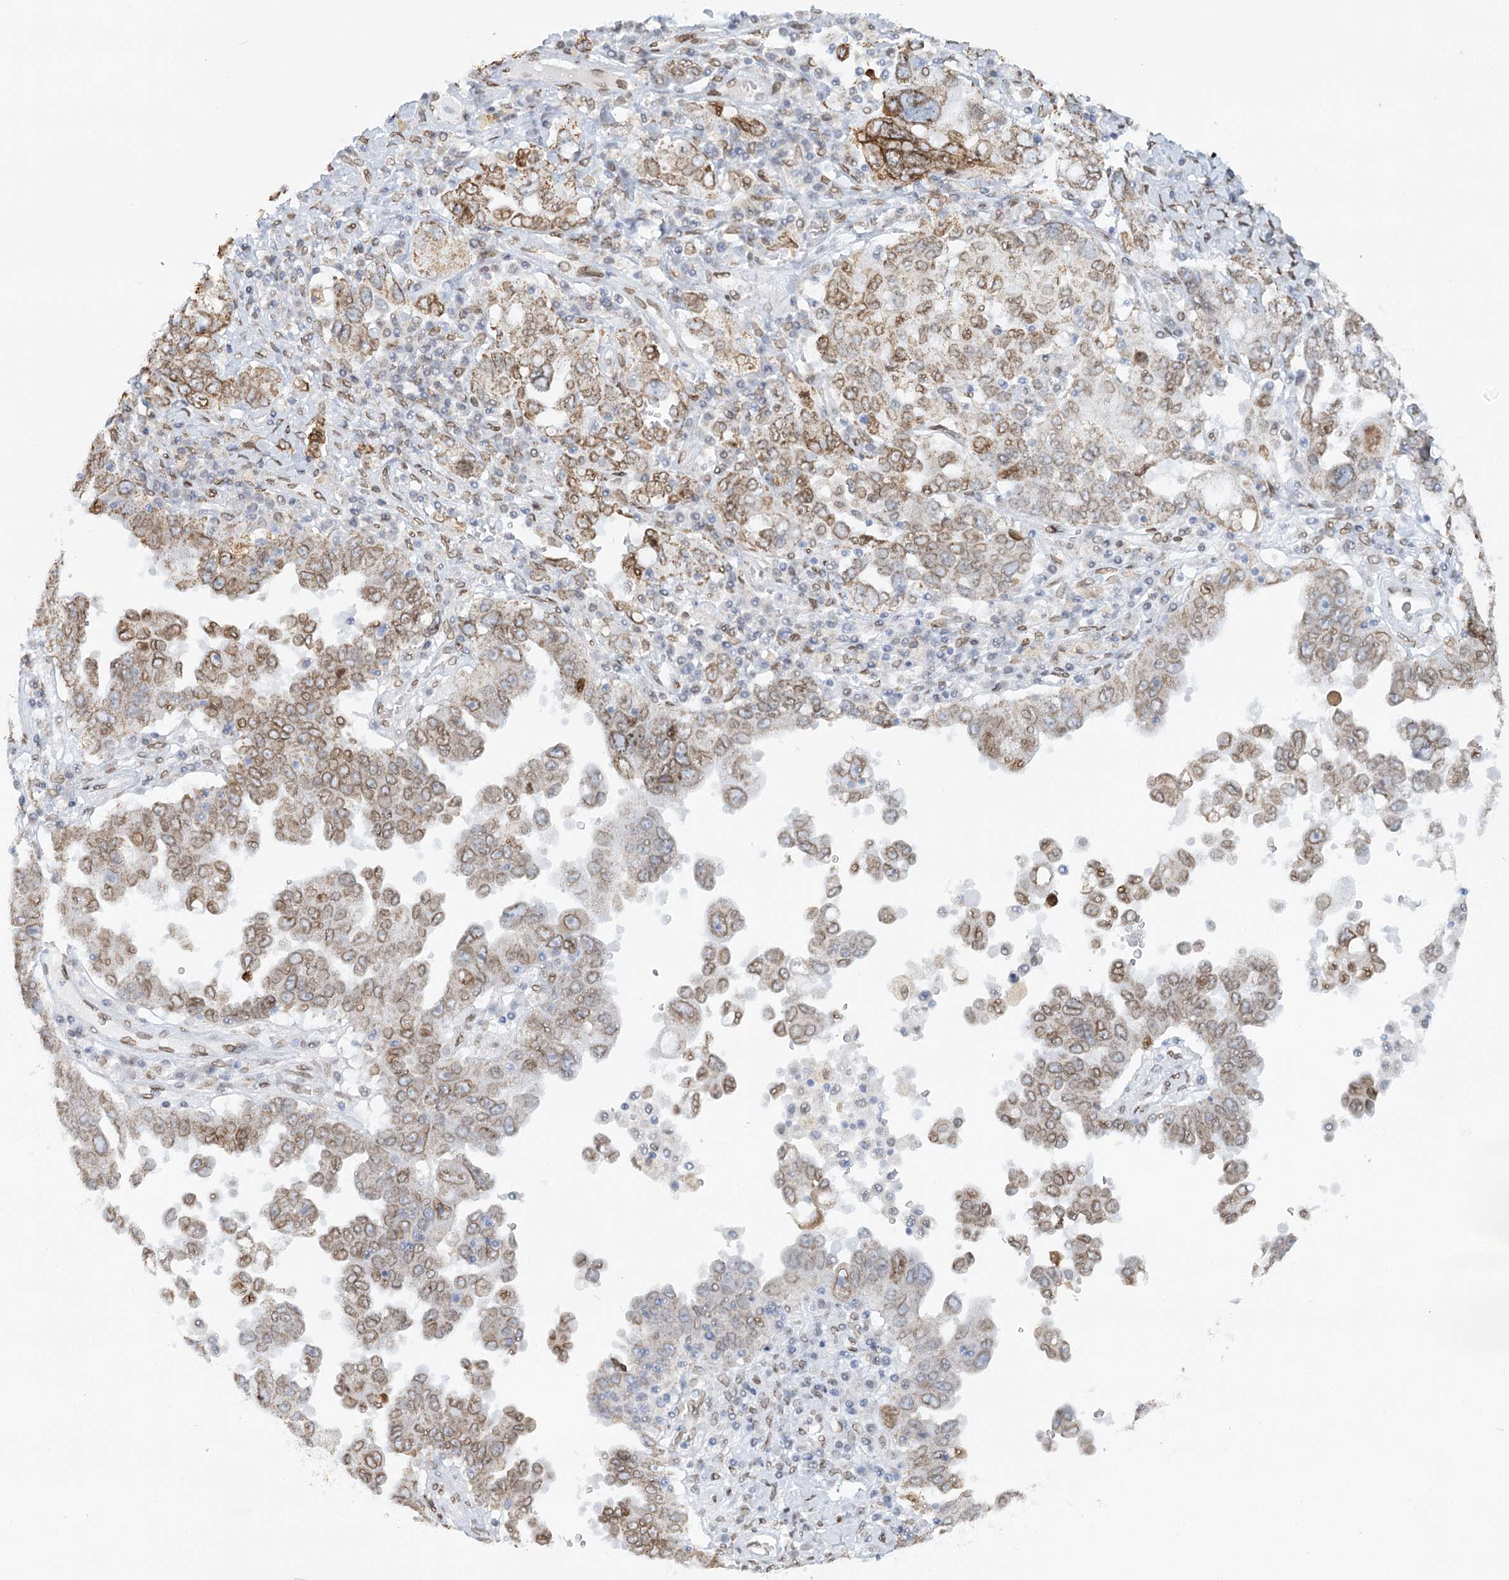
{"staining": {"intensity": "moderate", "quantity": "25%-75%", "location": "cytoplasmic/membranous,nuclear"}, "tissue": "ovarian cancer", "cell_type": "Tumor cells", "image_type": "cancer", "snomed": [{"axis": "morphology", "description": "Carcinoma, endometroid"}, {"axis": "topography", "description": "Ovary"}], "caption": "Ovarian cancer (endometroid carcinoma) stained with a protein marker shows moderate staining in tumor cells.", "gene": "VWA5A", "patient": {"sex": "female", "age": 62}}